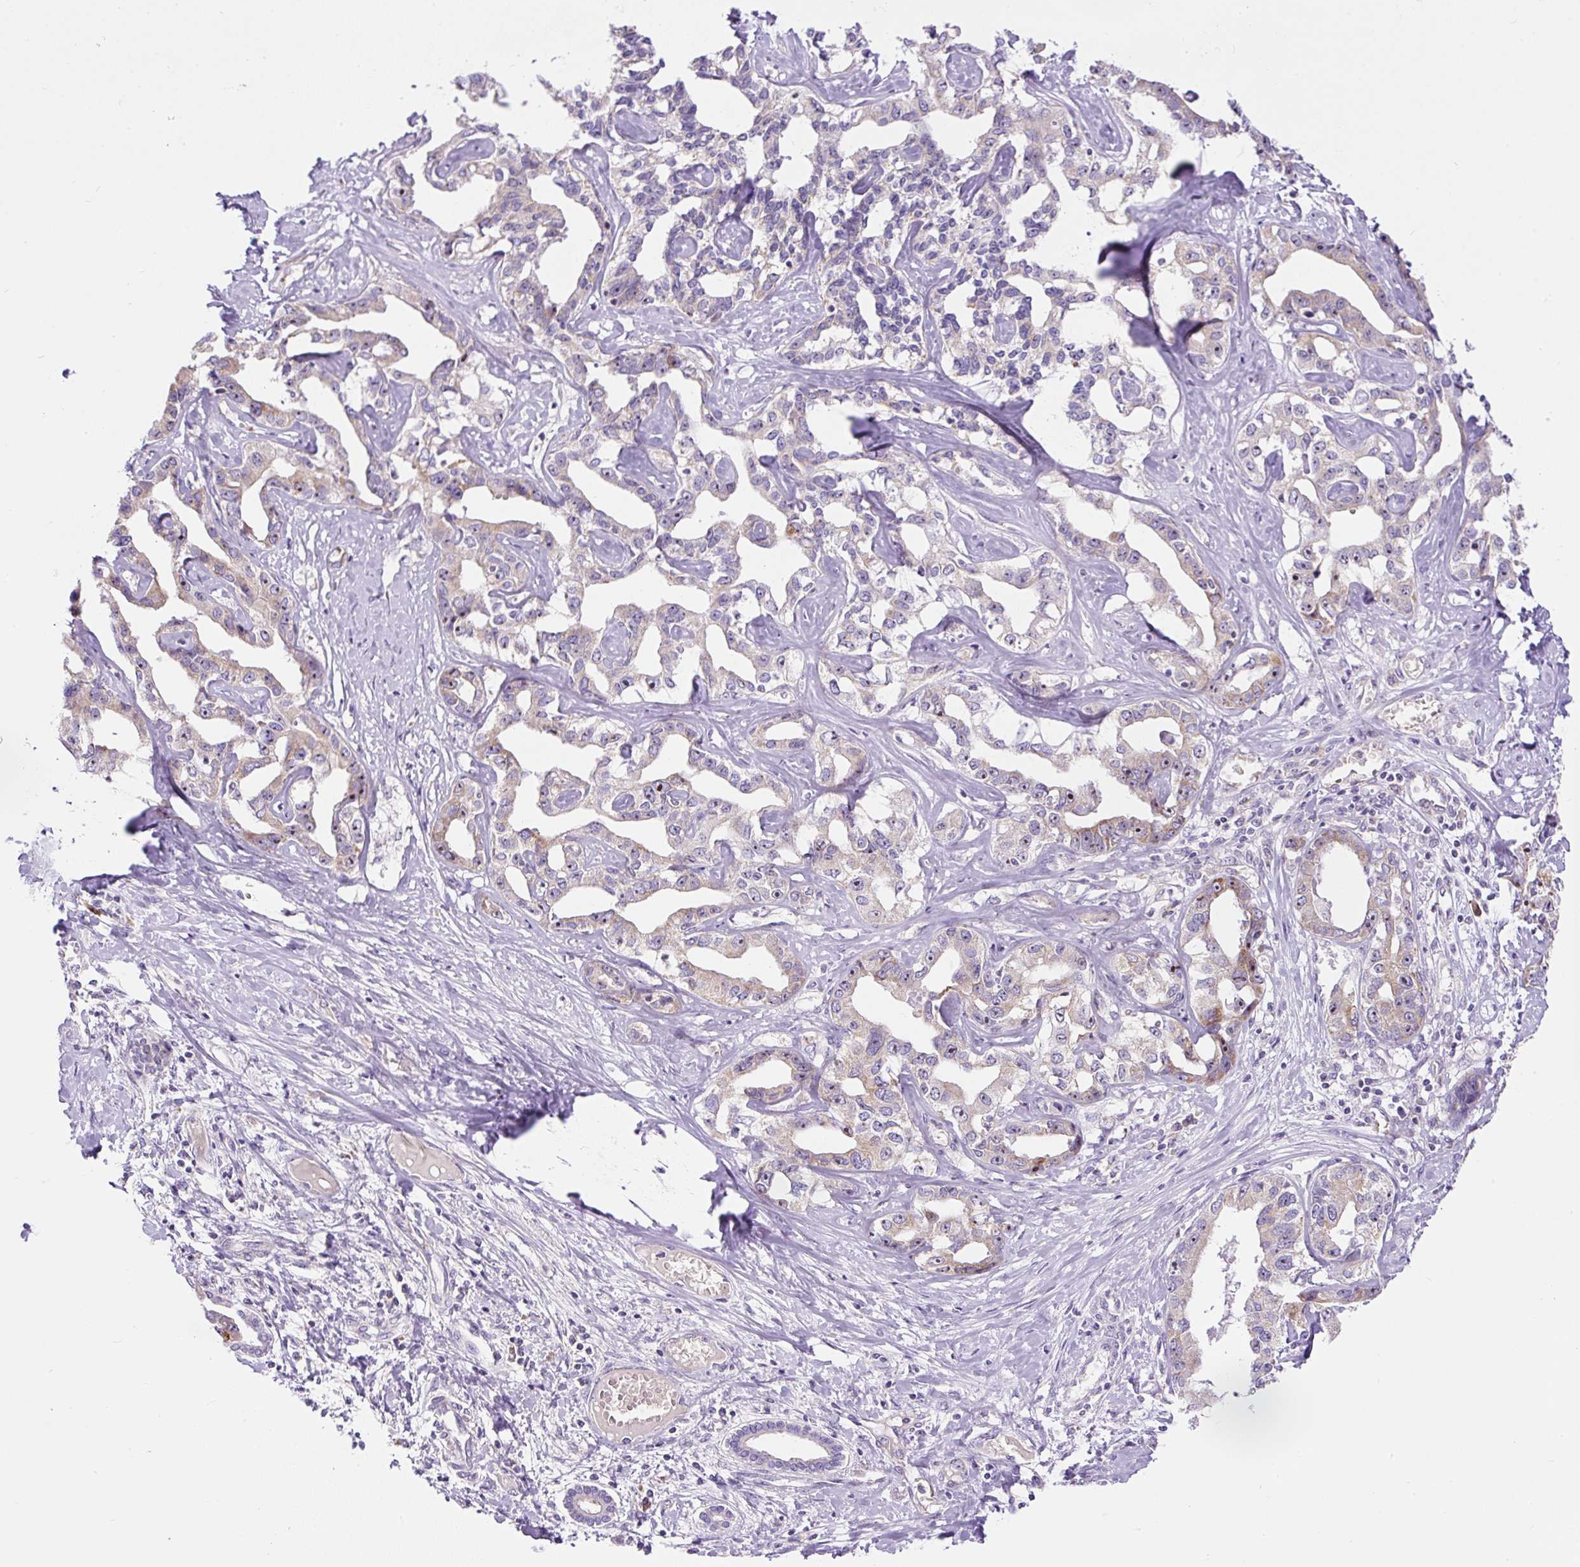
{"staining": {"intensity": "moderate", "quantity": "<25%", "location": "cytoplasmic/membranous,nuclear"}, "tissue": "liver cancer", "cell_type": "Tumor cells", "image_type": "cancer", "snomed": [{"axis": "morphology", "description": "Cholangiocarcinoma"}, {"axis": "topography", "description": "Liver"}], "caption": "Cholangiocarcinoma (liver) was stained to show a protein in brown. There is low levels of moderate cytoplasmic/membranous and nuclear expression in approximately <25% of tumor cells.", "gene": "ZNF596", "patient": {"sex": "male", "age": 59}}